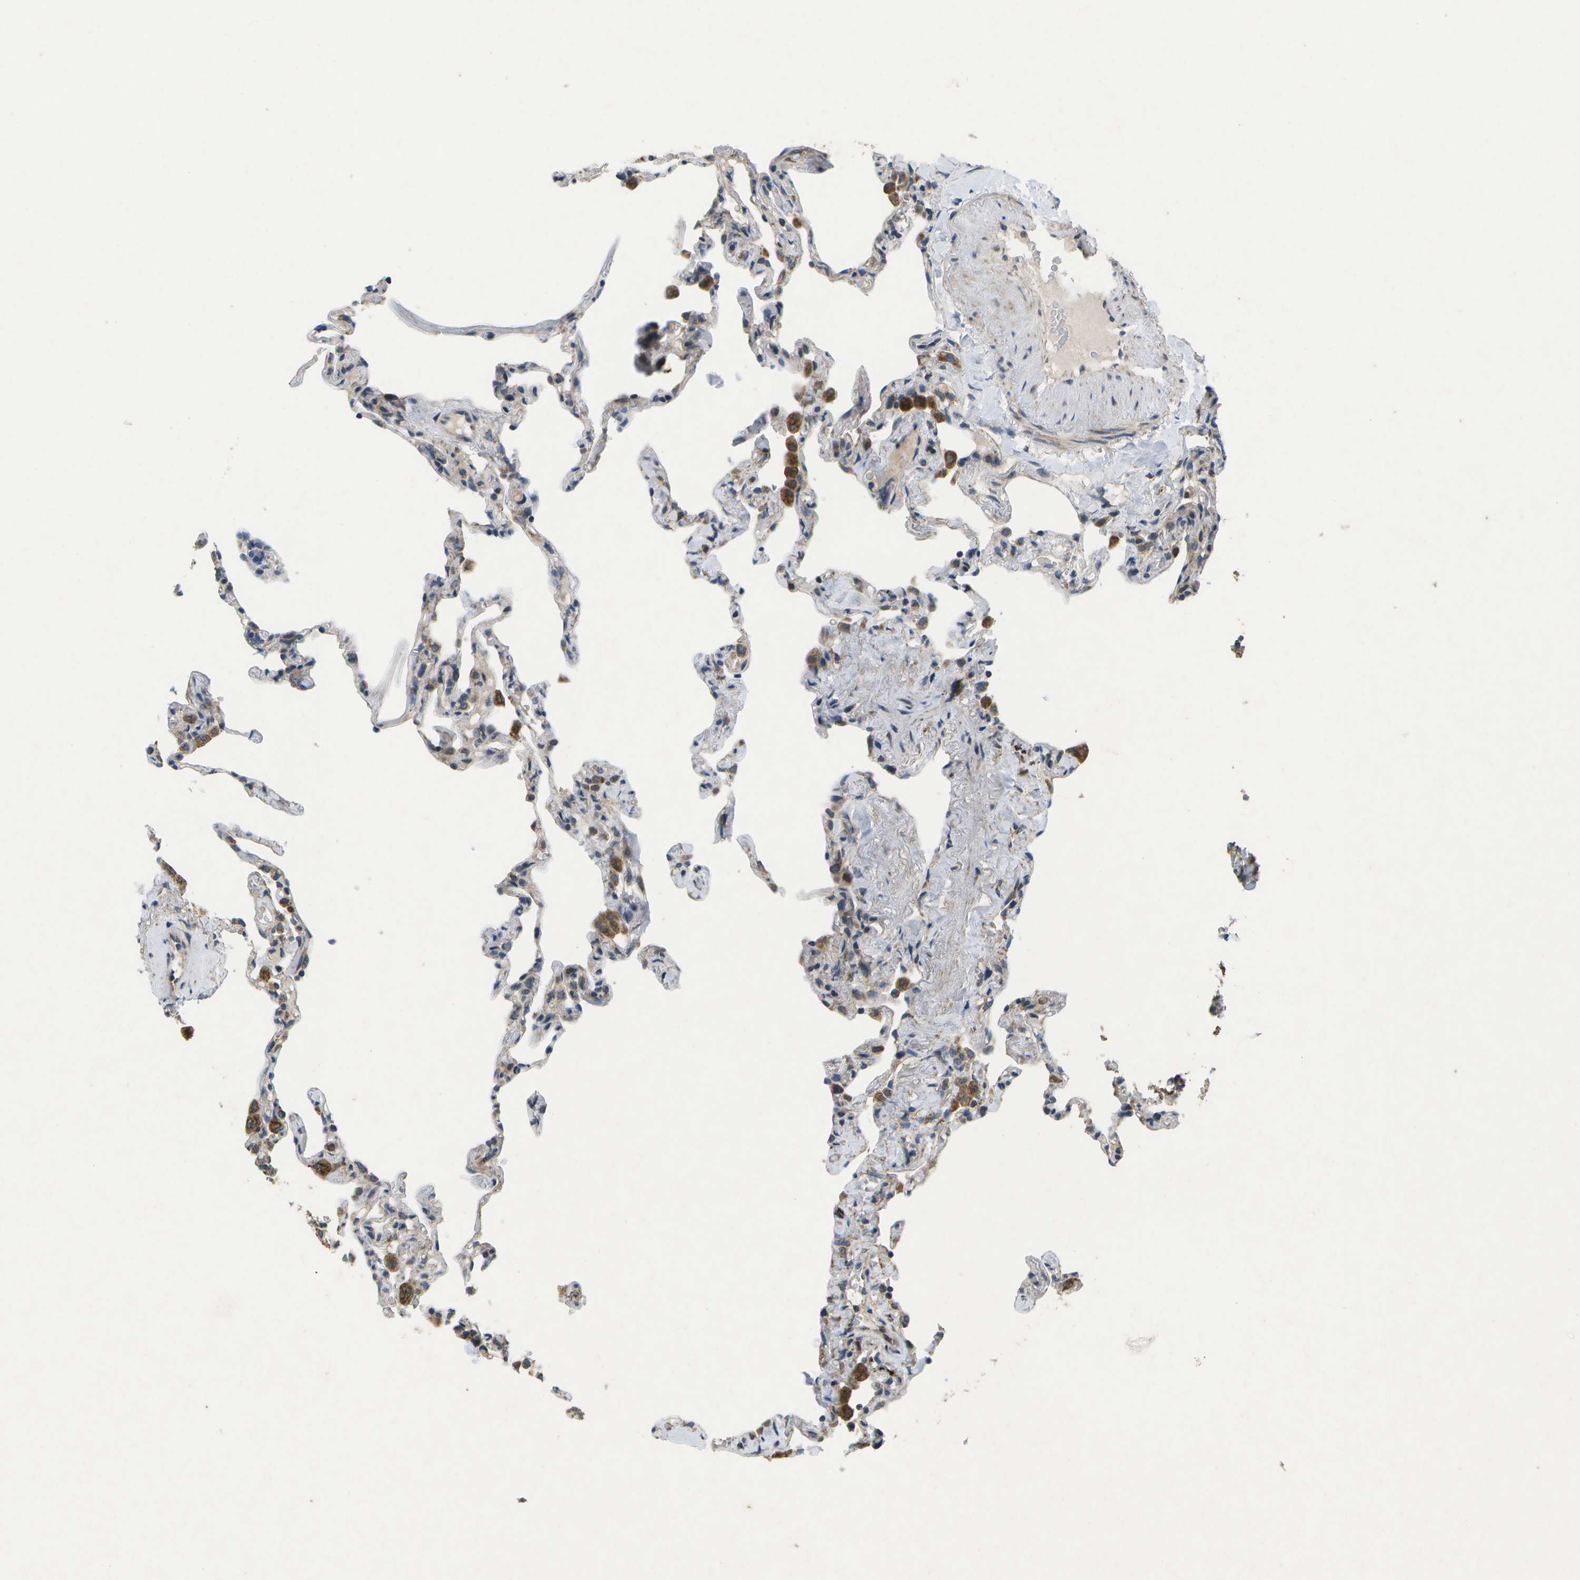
{"staining": {"intensity": "weak", "quantity": "<25%", "location": "cytoplasmic/membranous"}, "tissue": "lung", "cell_type": "Alveolar cells", "image_type": "normal", "snomed": [{"axis": "morphology", "description": "Normal tissue, NOS"}, {"axis": "topography", "description": "Lung"}], "caption": "Immunohistochemical staining of unremarkable lung demonstrates no significant staining in alveolar cells.", "gene": "HADHA", "patient": {"sex": "male", "age": 59}}